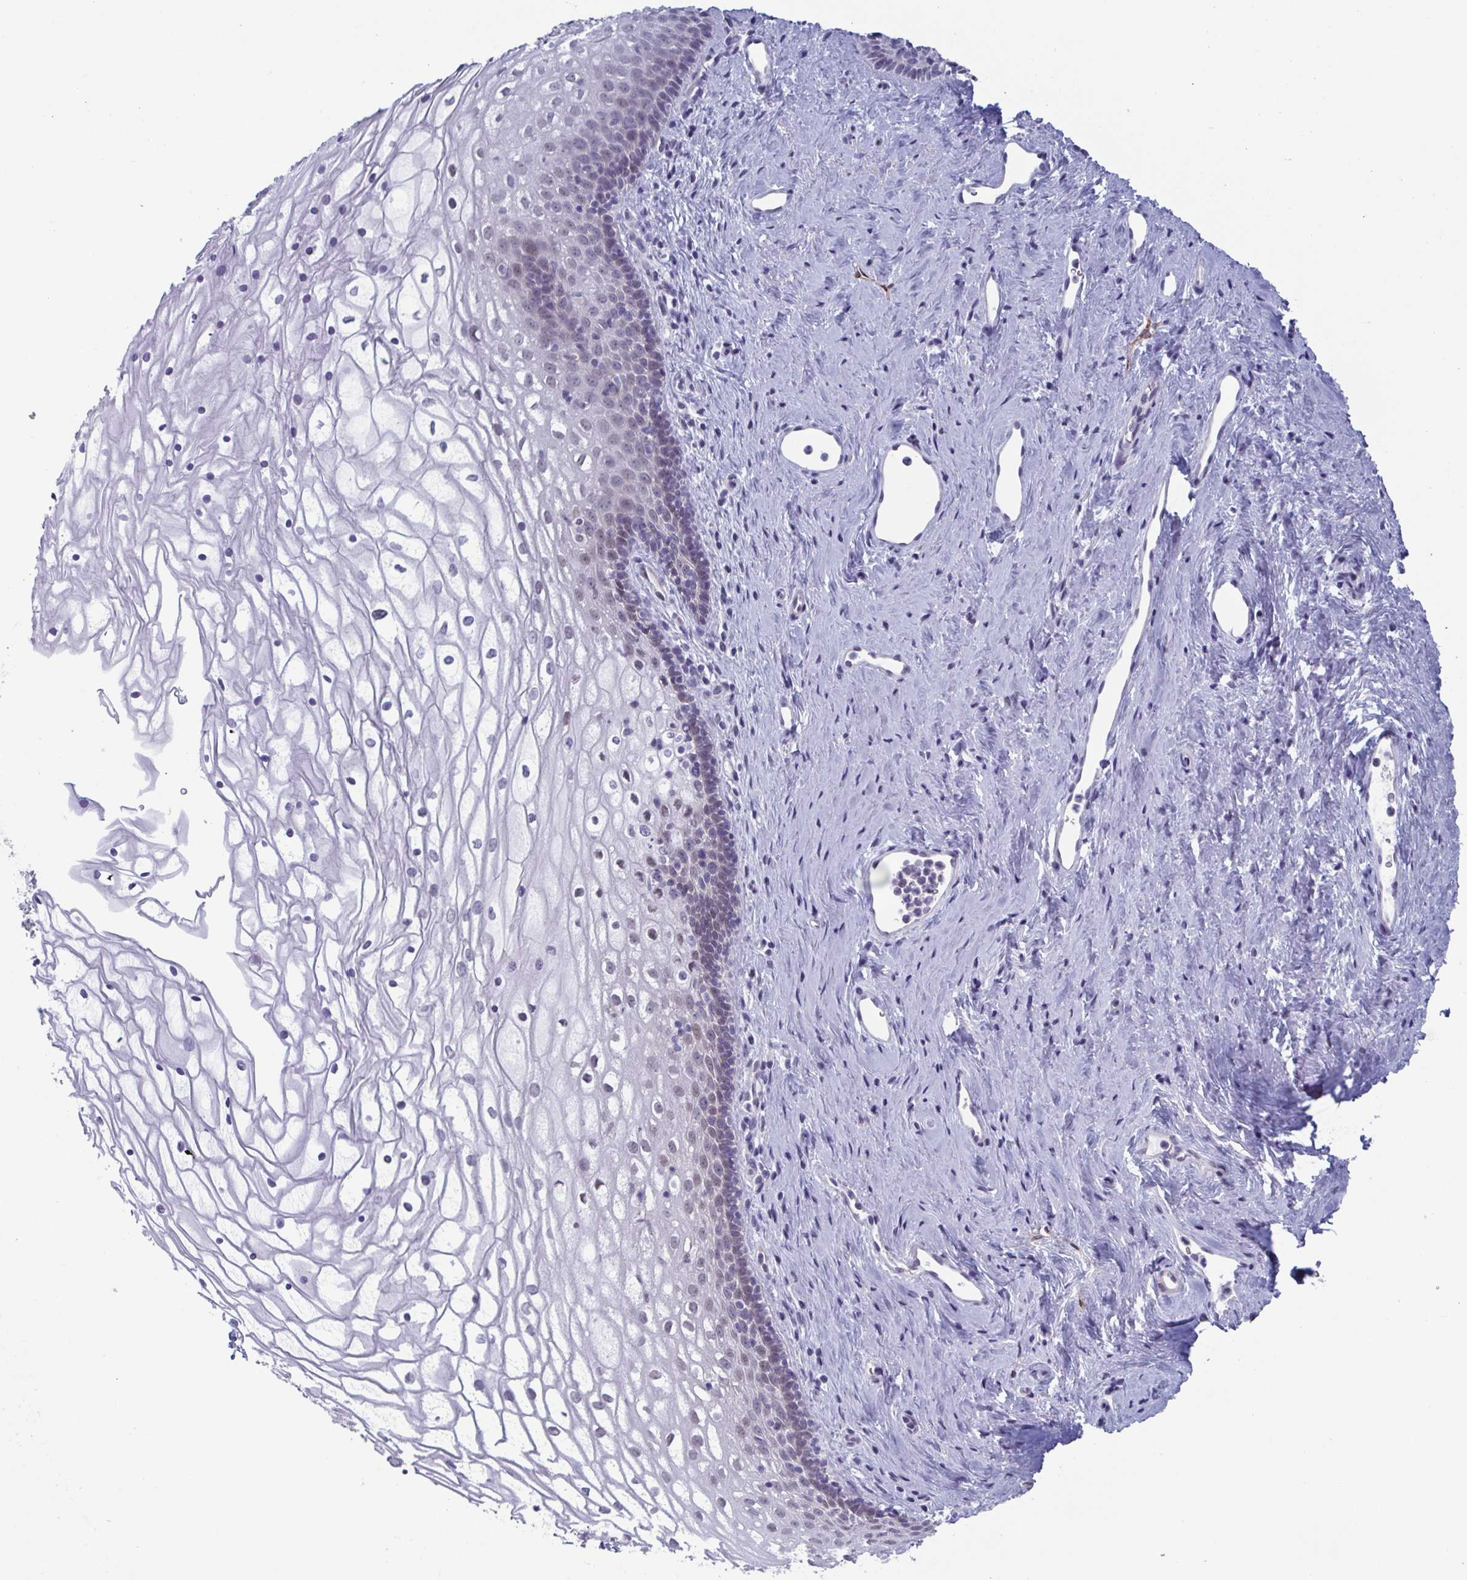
{"staining": {"intensity": "weak", "quantity": "<25%", "location": "nuclear"}, "tissue": "vagina", "cell_type": "Squamous epithelial cells", "image_type": "normal", "snomed": [{"axis": "morphology", "description": "Normal tissue, NOS"}, {"axis": "topography", "description": "Vagina"}], "caption": "There is no significant positivity in squamous epithelial cells of vagina. (DAB (3,3'-diaminobenzidine) immunohistochemistry (IHC), high magnification).", "gene": "TMEM92", "patient": {"sex": "female", "age": 45}}